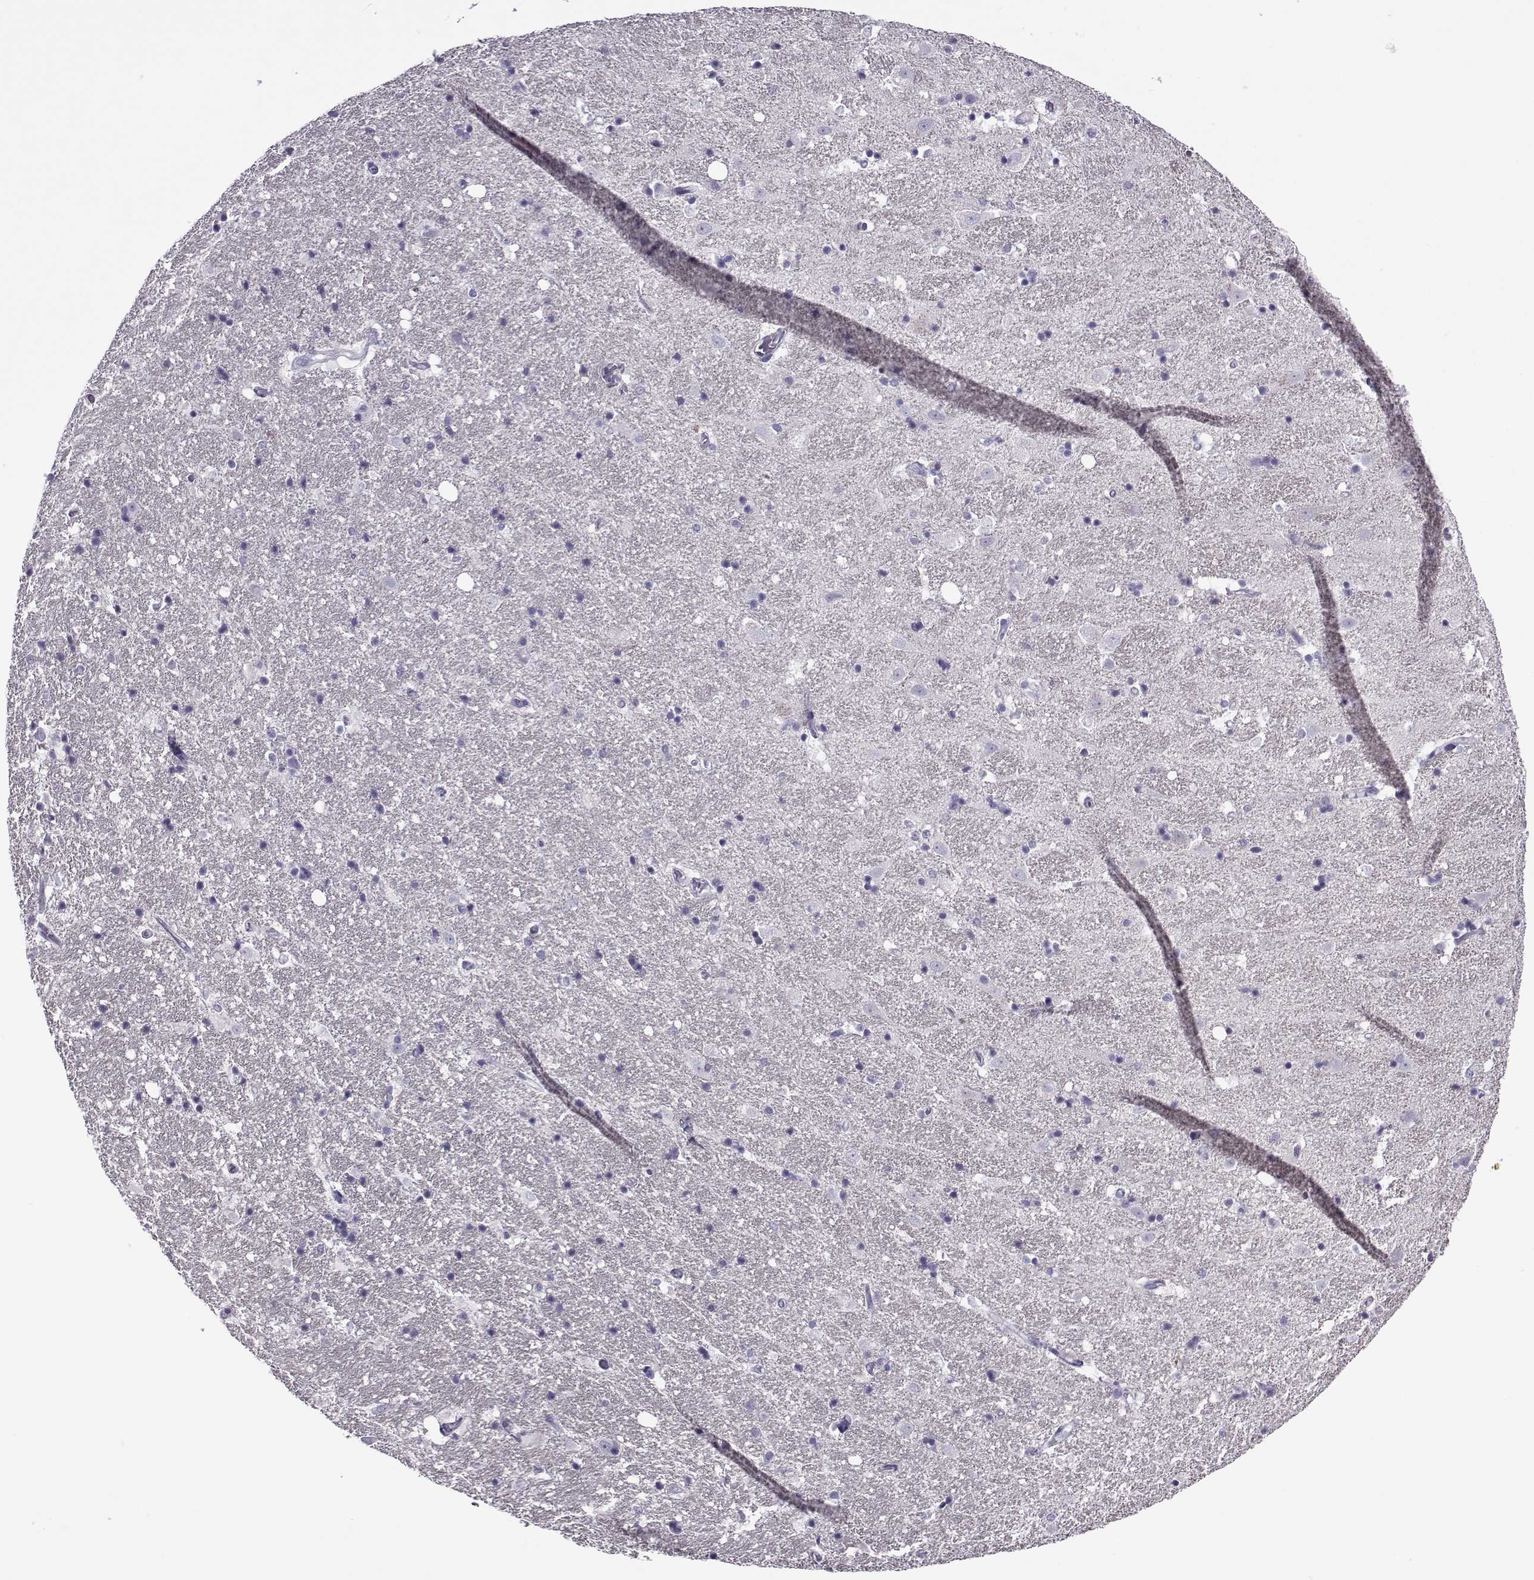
{"staining": {"intensity": "negative", "quantity": "none", "location": "none"}, "tissue": "hippocampus", "cell_type": "Glial cells", "image_type": "normal", "snomed": [{"axis": "morphology", "description": "Normal tissue, NOS"}, {"axis": "topography", "description": "Hippocampus"}], "caption": "The photomicrograph displays no staining of glial cells in benign hippocampus. Nuclei are stained in blue.", "gene": "OIP5", "patient": {"sex": "male", "age": 49}}